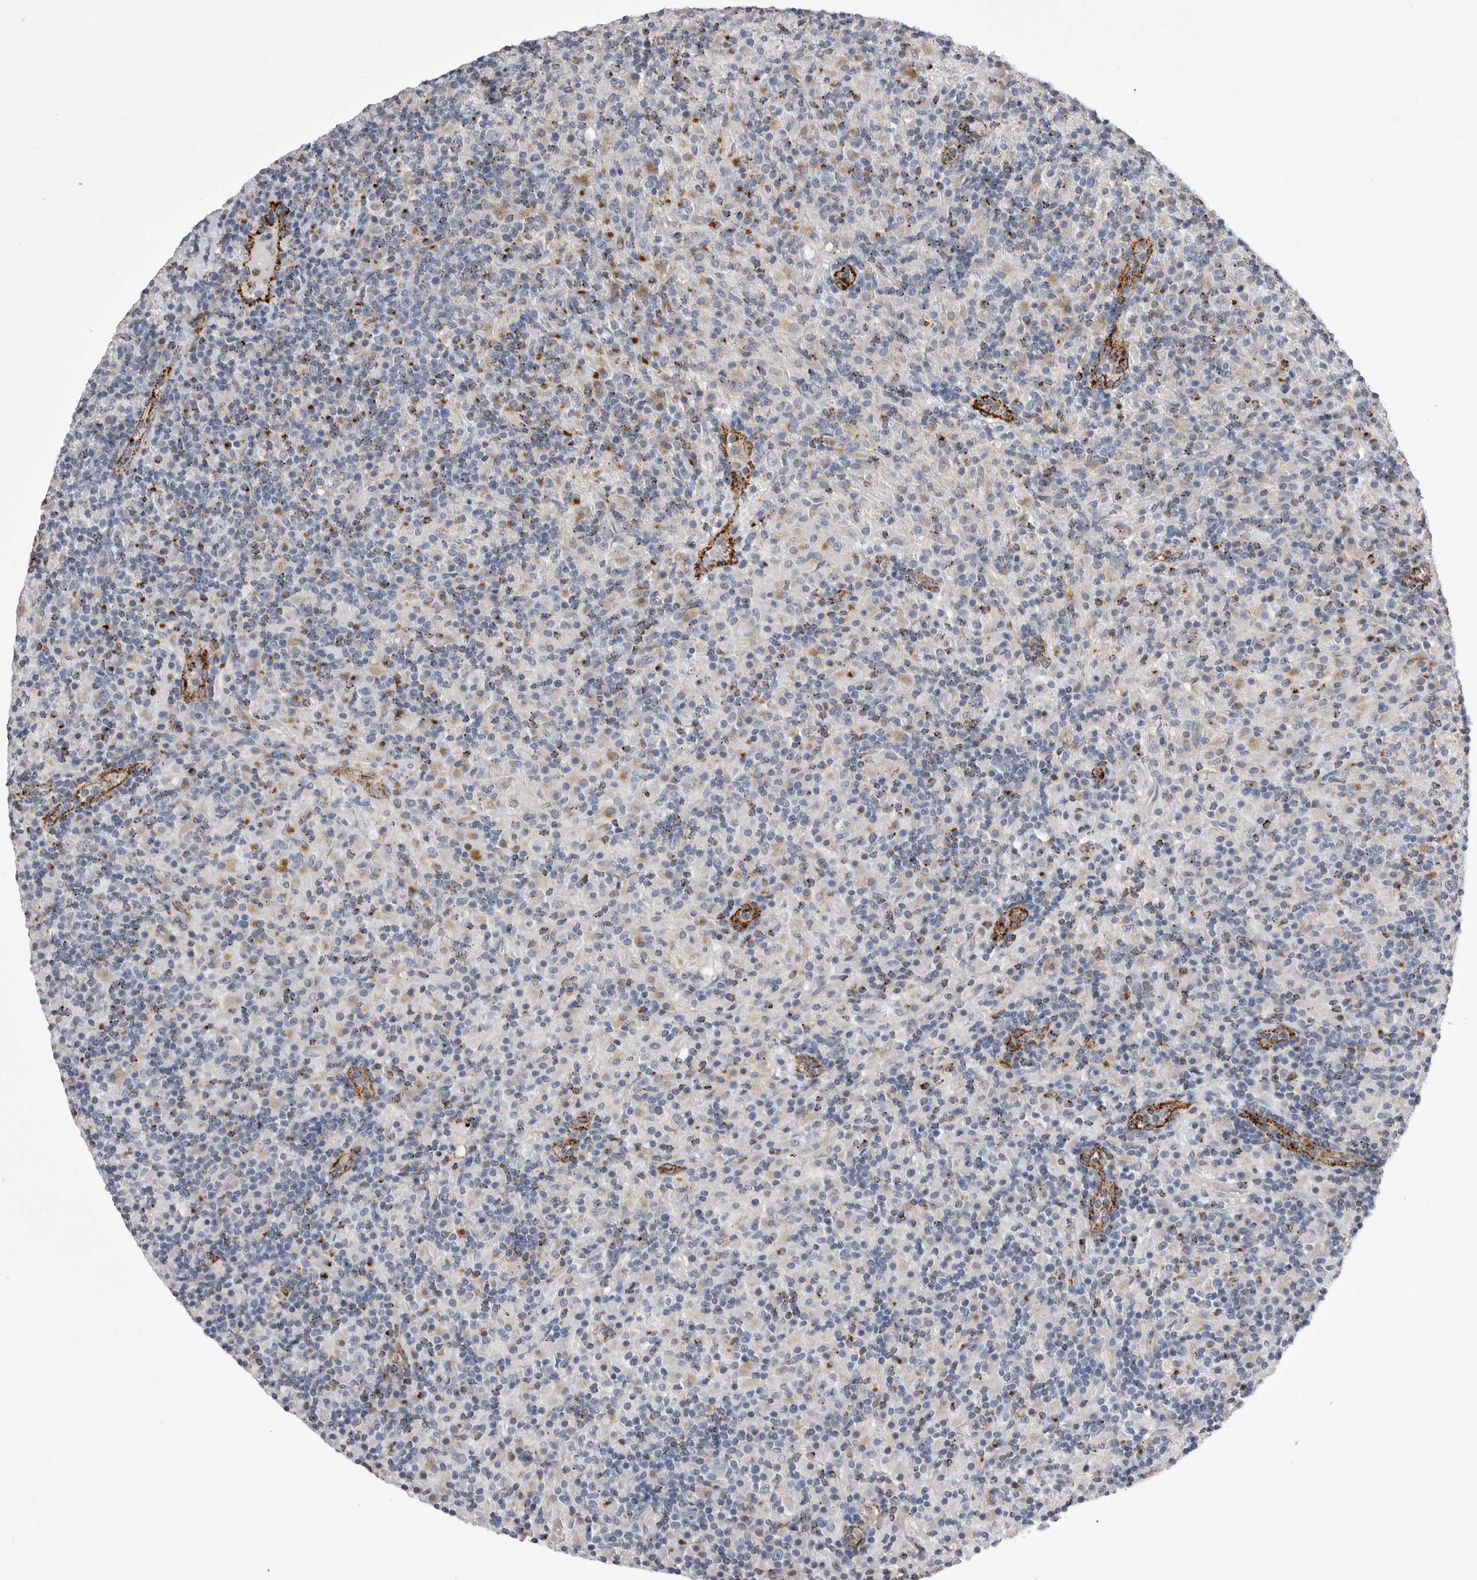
{"staining": {"intensity": "negative", "quantity": "none", "location": "none"}, "tissue": "lymphoma", "cell_type": "Tumor cells", "image_type": "cancer", "snomed": [{"axis": "morphology", "description": "Hodgkin's disease, NOS"}, {"axis": "topography", "description": "Lymph node"}], "caption": "Histopathology image shows no significant protein expression in tumor cells of lymphoma.", "gene": "PSPN", "patient": {"sex": "male", "age": 70}}